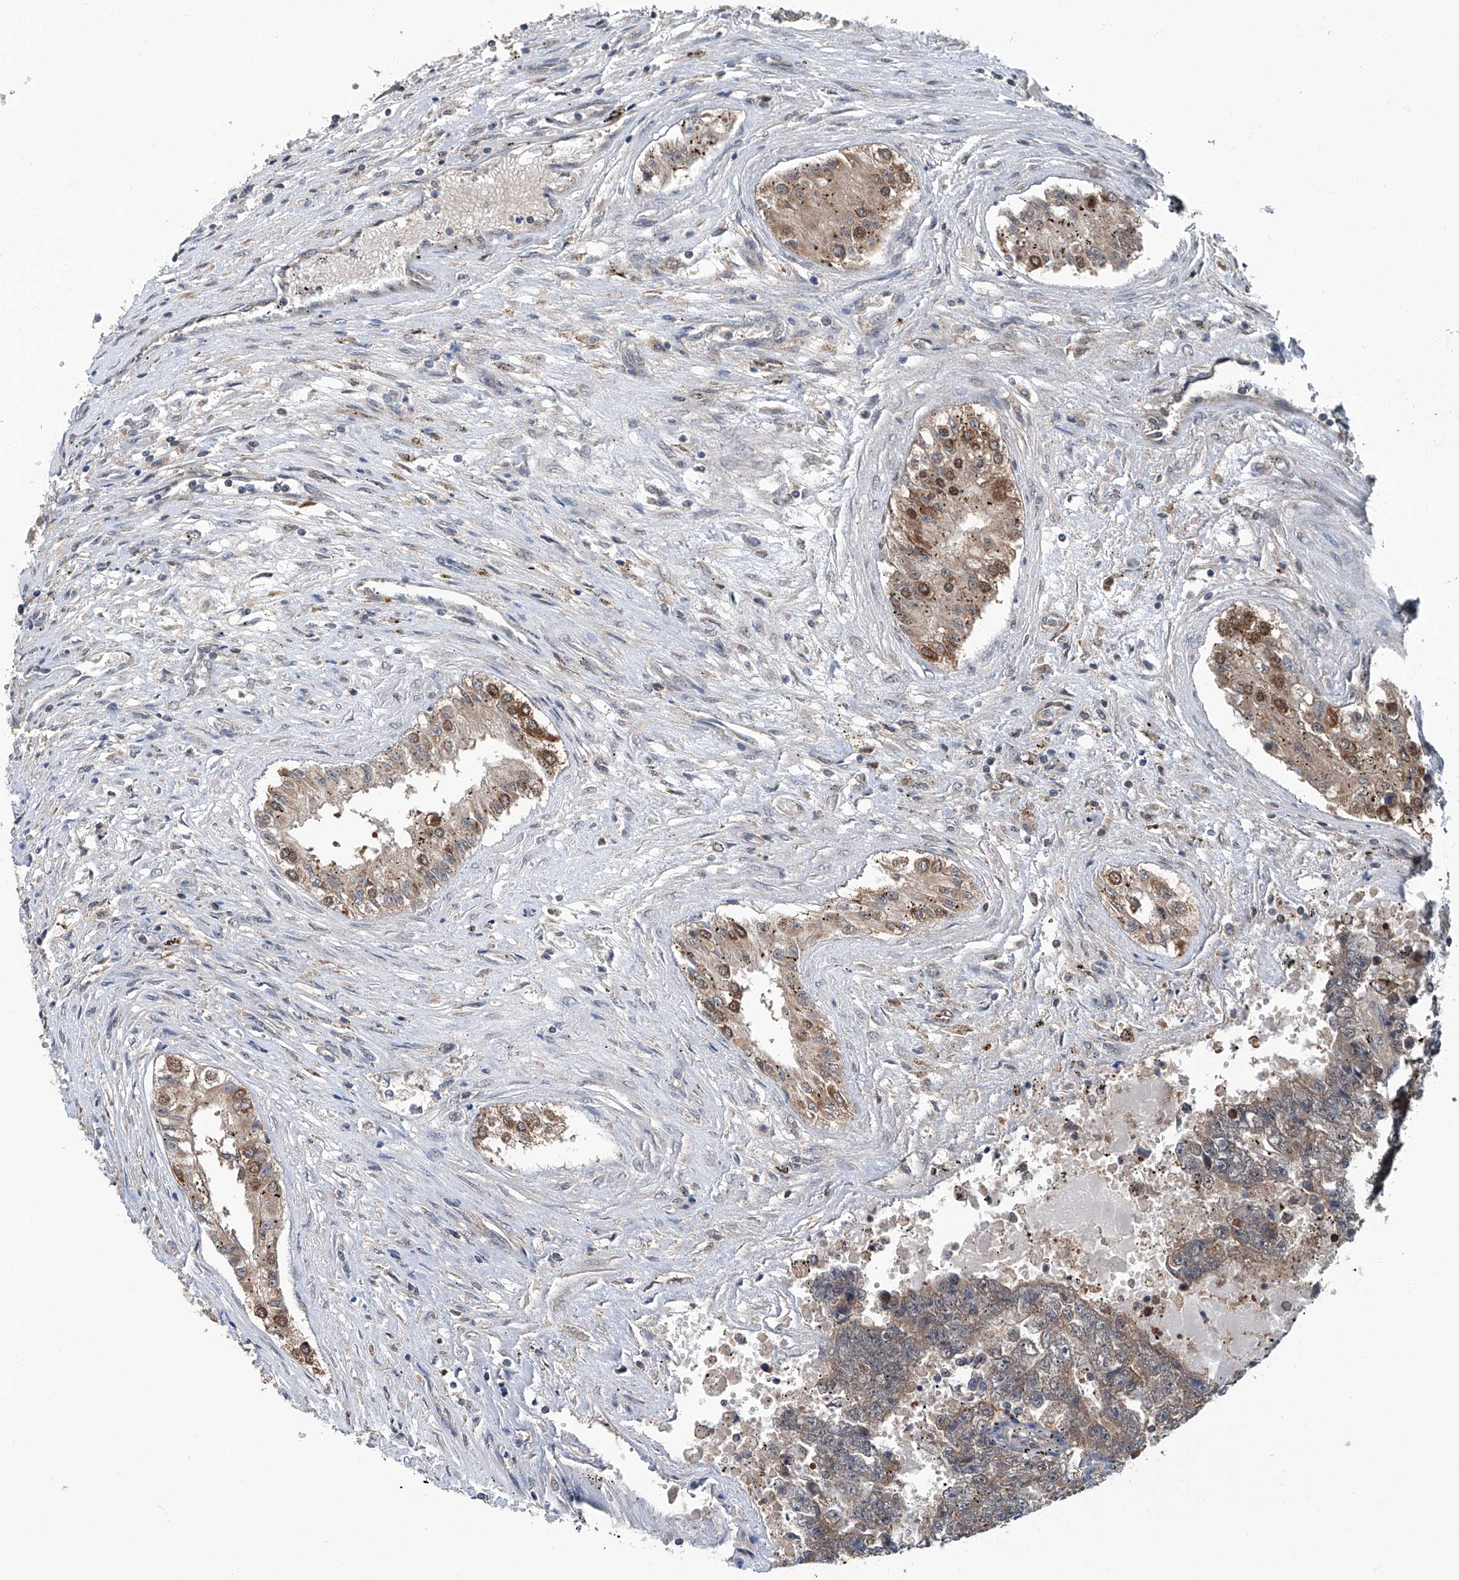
{"staining": {"intensity": "weak", "quantity": "25%-75%", "location": "cytoplasmic/membranous"}, "tissue": "testis cancer", "cell_type": "Tumor cells", "image_type": "cancer", "snomed": [{"axis": "morphology", "description": "Carcinoma, Embryonal, NOS"}, {"axis": "topography", "description": "Testis"}], "caption": "Embryonal carcinoma (testis) stained with a brown dye displays weak cytoplasmic/membranous positive staining in about 25%-75% of tumor cells.", "gene": "CLK1", "patient": {"sex": "male", "age": 25}}